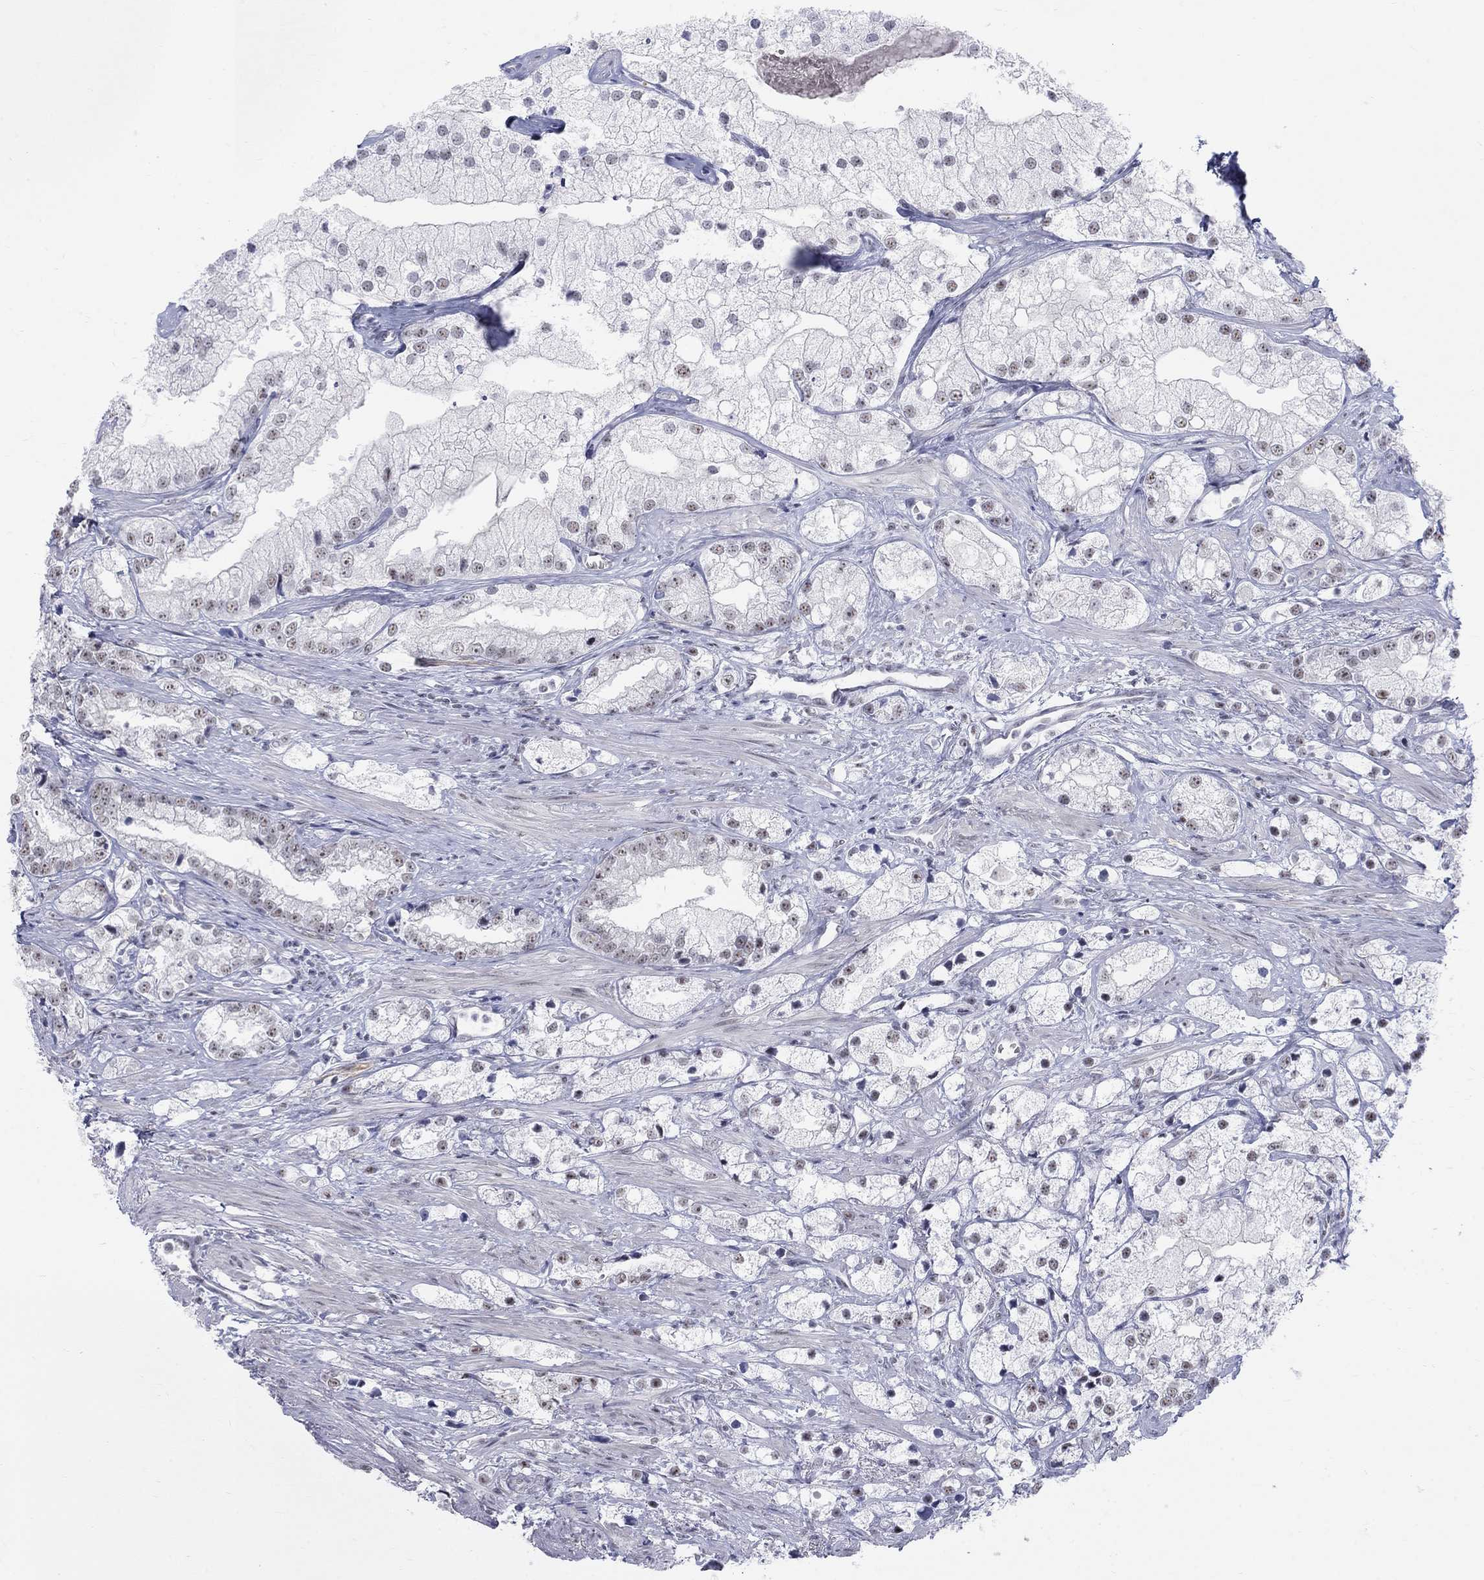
{"staining": {"intensity": "weak", "quantity": "<25%", "location": "nuclear"}, "tissue": "prostate cancer", "cell_type": "Tumor cells", "image_type": "cancer", "snomed": [{"axis": "morphology", "description": "Adenocarcinoma, NOS"}, {"axis": "topography", "description": "Prostate and seminal vesicle, NOS"}, {"axis": "topography", "description": "Prostate"}], "caption": "IHC micrograph of adenocarcinoma (prostate) stained for a protein (brown), which shows no positivity in tumor cells.", "gene": "DMTN", "patient": {"sex": "male", "age": 79}}